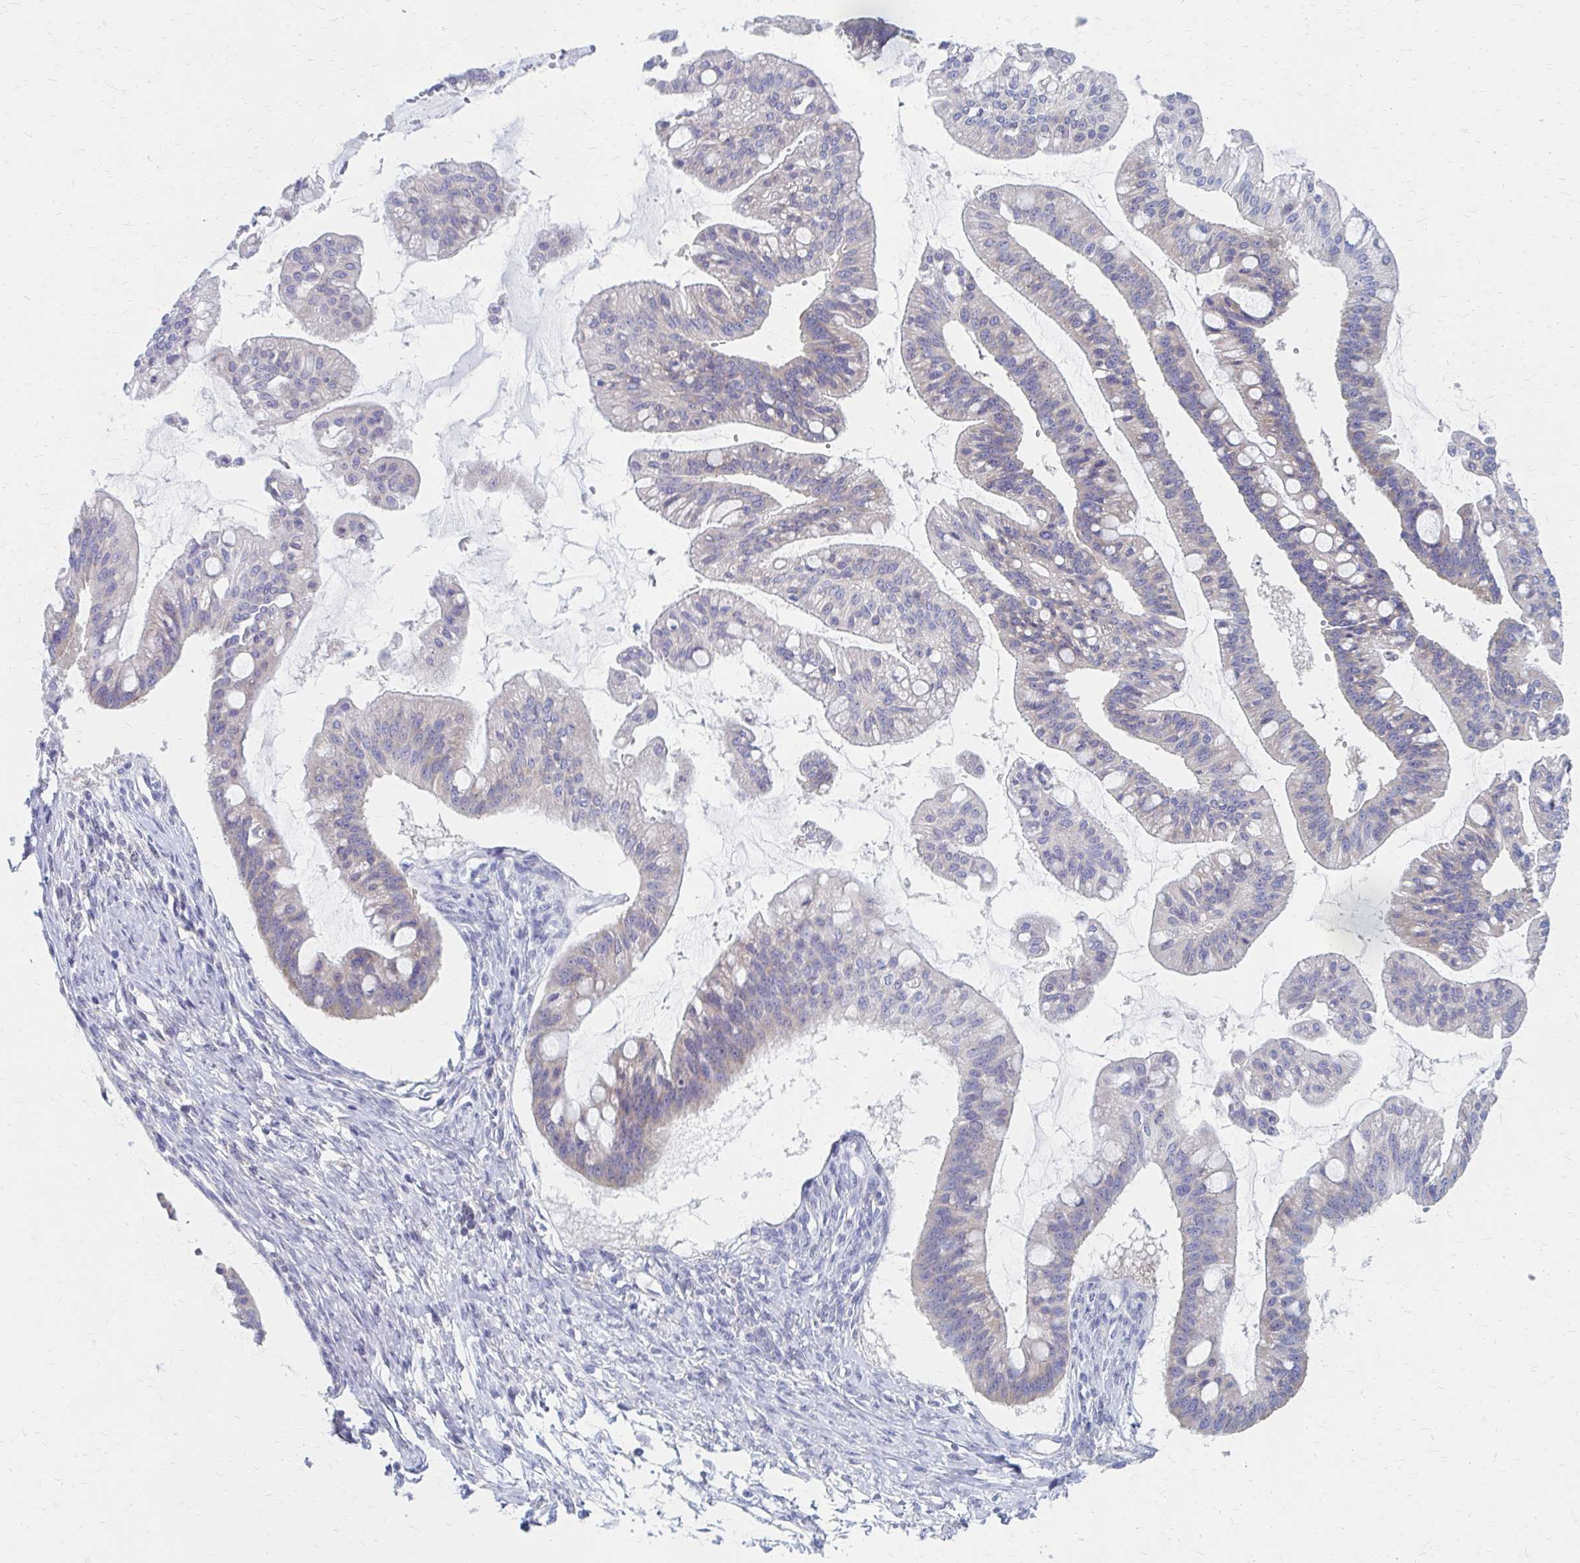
{"staining": {"intensity": "negative", "quantity": "none", "location": "none"}, "tissue": "ovarian cancer", "cell_type": "Tumor cells", "image_type": "cancer", "snomed": [{"axis": "morphology", "description": "Cystadenocarcinoma, mucinous, NOS"}, {"axis": "topography", "description": "Ovary"}], "caption": "Immunohistochemistry (IHC) histopathology image of ovarian mucinous cystadenocarcinoma stained for a protein (brown), which demonstrates no positivity in tumor cells.", "gene": "RPL27A", "patient": {"sex": "female", "age": 73}}